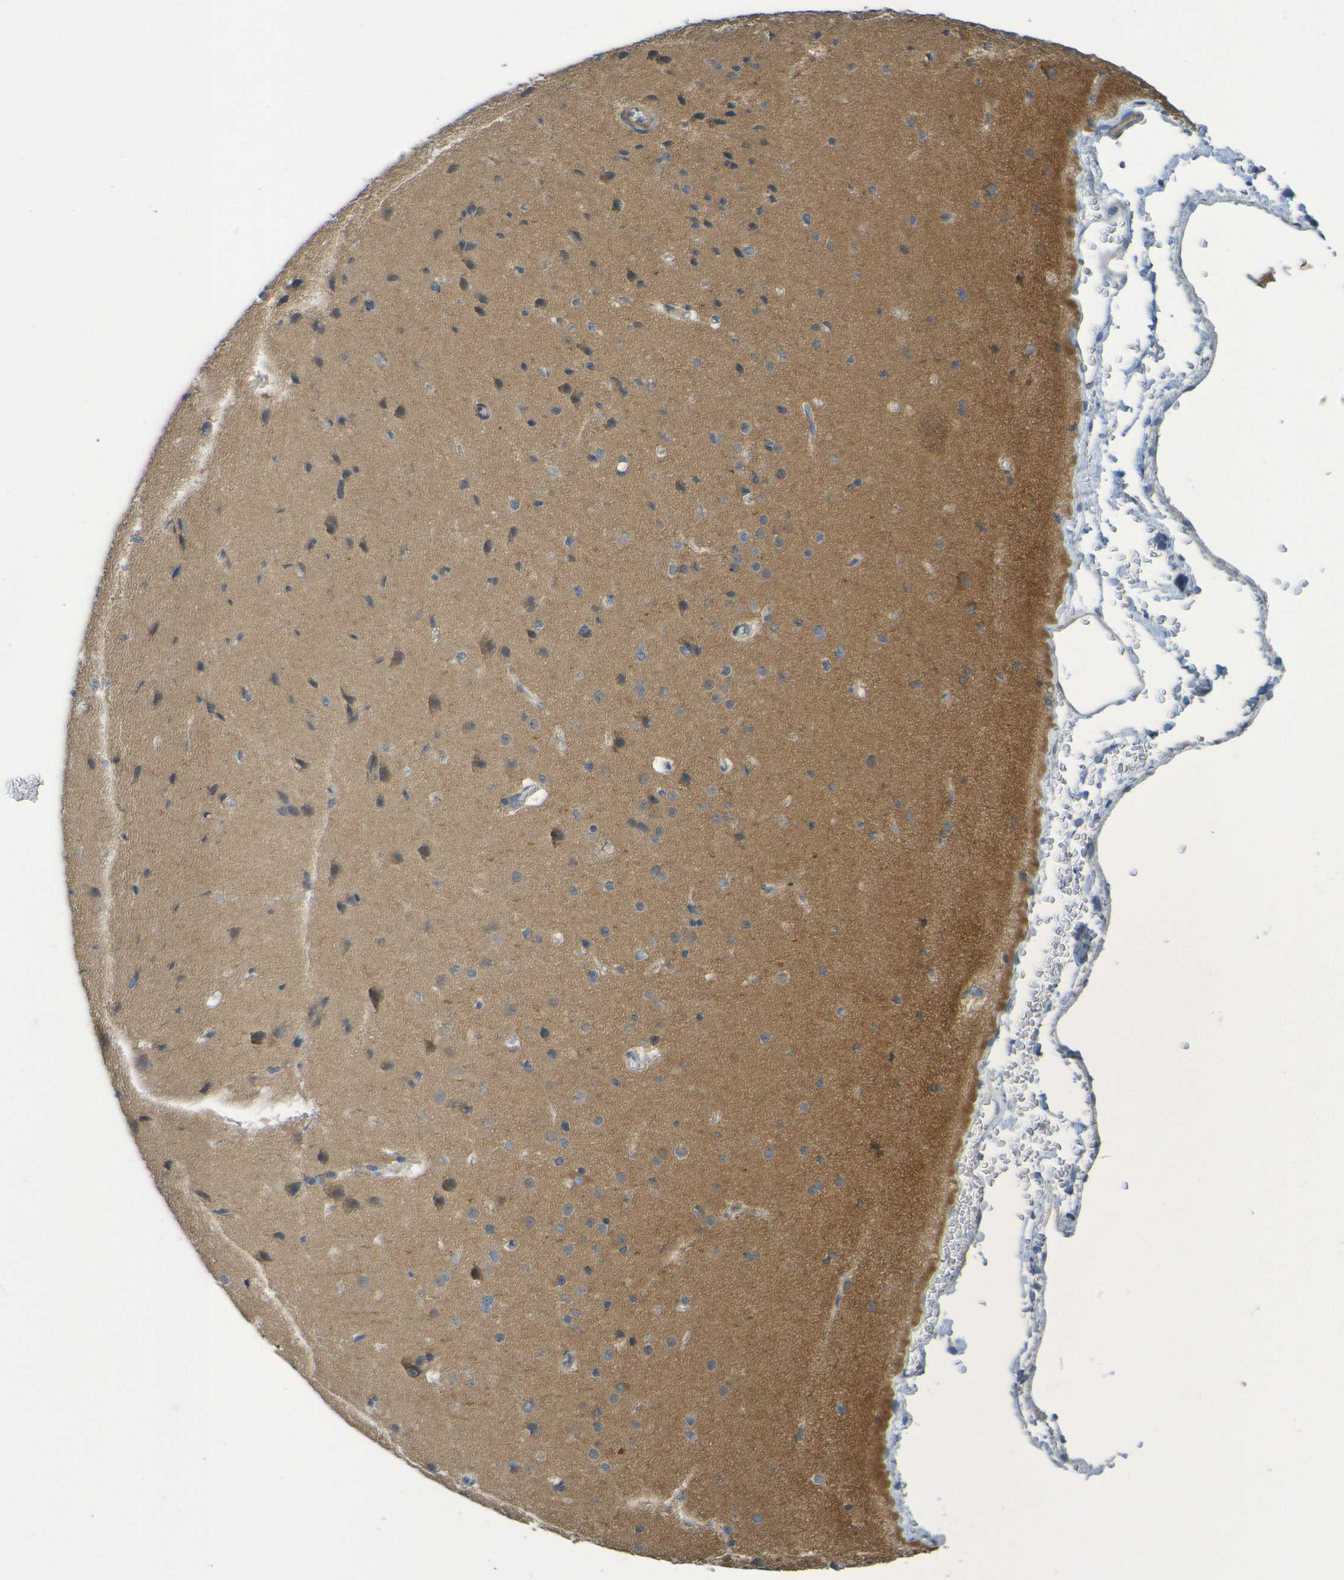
{"staining": {"intensity": "negative", "quantity": "none", "location": "none"}, "tissue": "cerebral cortex", "cell_type": "Endothelial cells", "image_type": "normal", "snomed": [{"axis": "morphology", "description": "Normal tissue, NOS"}, {"axis": "morphology", "description": "Developmental malformation"}, {"axis": "topography", "description": "Cerebral cortex"}], "caption": "This is a photomicrograph of immunohistochemistry staining of normal cerebral cortex, which shows no staining in endothelial cells. (Immunohistochemistry (ihc), brightfield microscopy, high magnification).", "gene": "CYP4F2", "patient": {"sex": "female", "age": 30}}